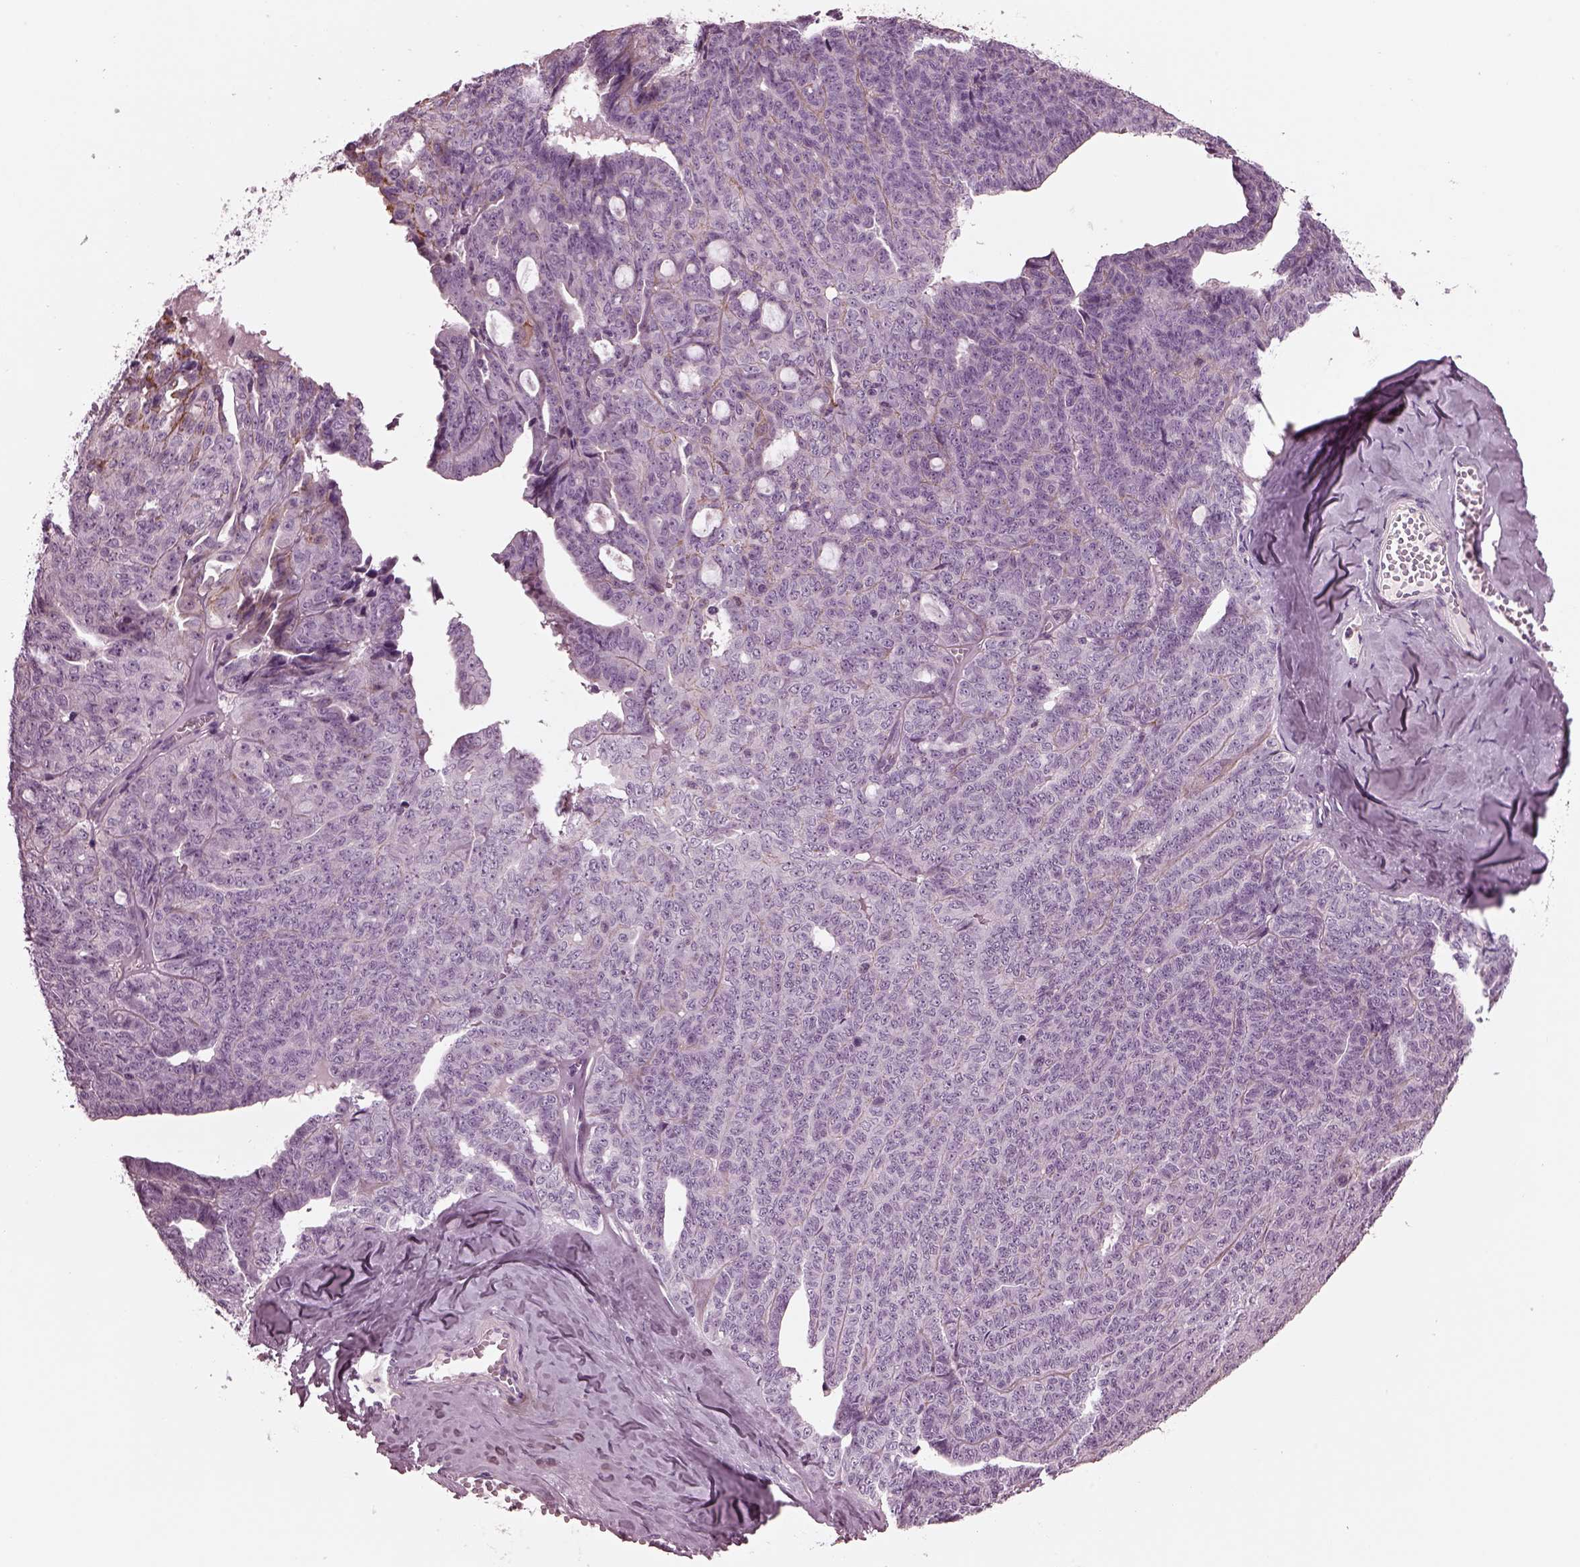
{"staining": {"intensity": "moderate", "quantity": "<25%", "location": "cytoplasmic/membranous"}, "tissue": "ovarian cancer", "cell_type": "Tumor cells", "image_type": "cancer", "snomed": [{"axis": "morphology", "description": "Cystadenocarcinoma, serous, NOS"}, {"axis": "topography", "description": "Ovary"}], "caption": "DAB (3,3'-diaminobenzidine) immunohistochemical staining of ovarian serous cystadenocarcinoma shows moderate cytoplasmic/membranous protein positivity in approximately <25% of tumor cells.", "gene": "GDF11", "patient": {"sex": "female", "age": 71}}